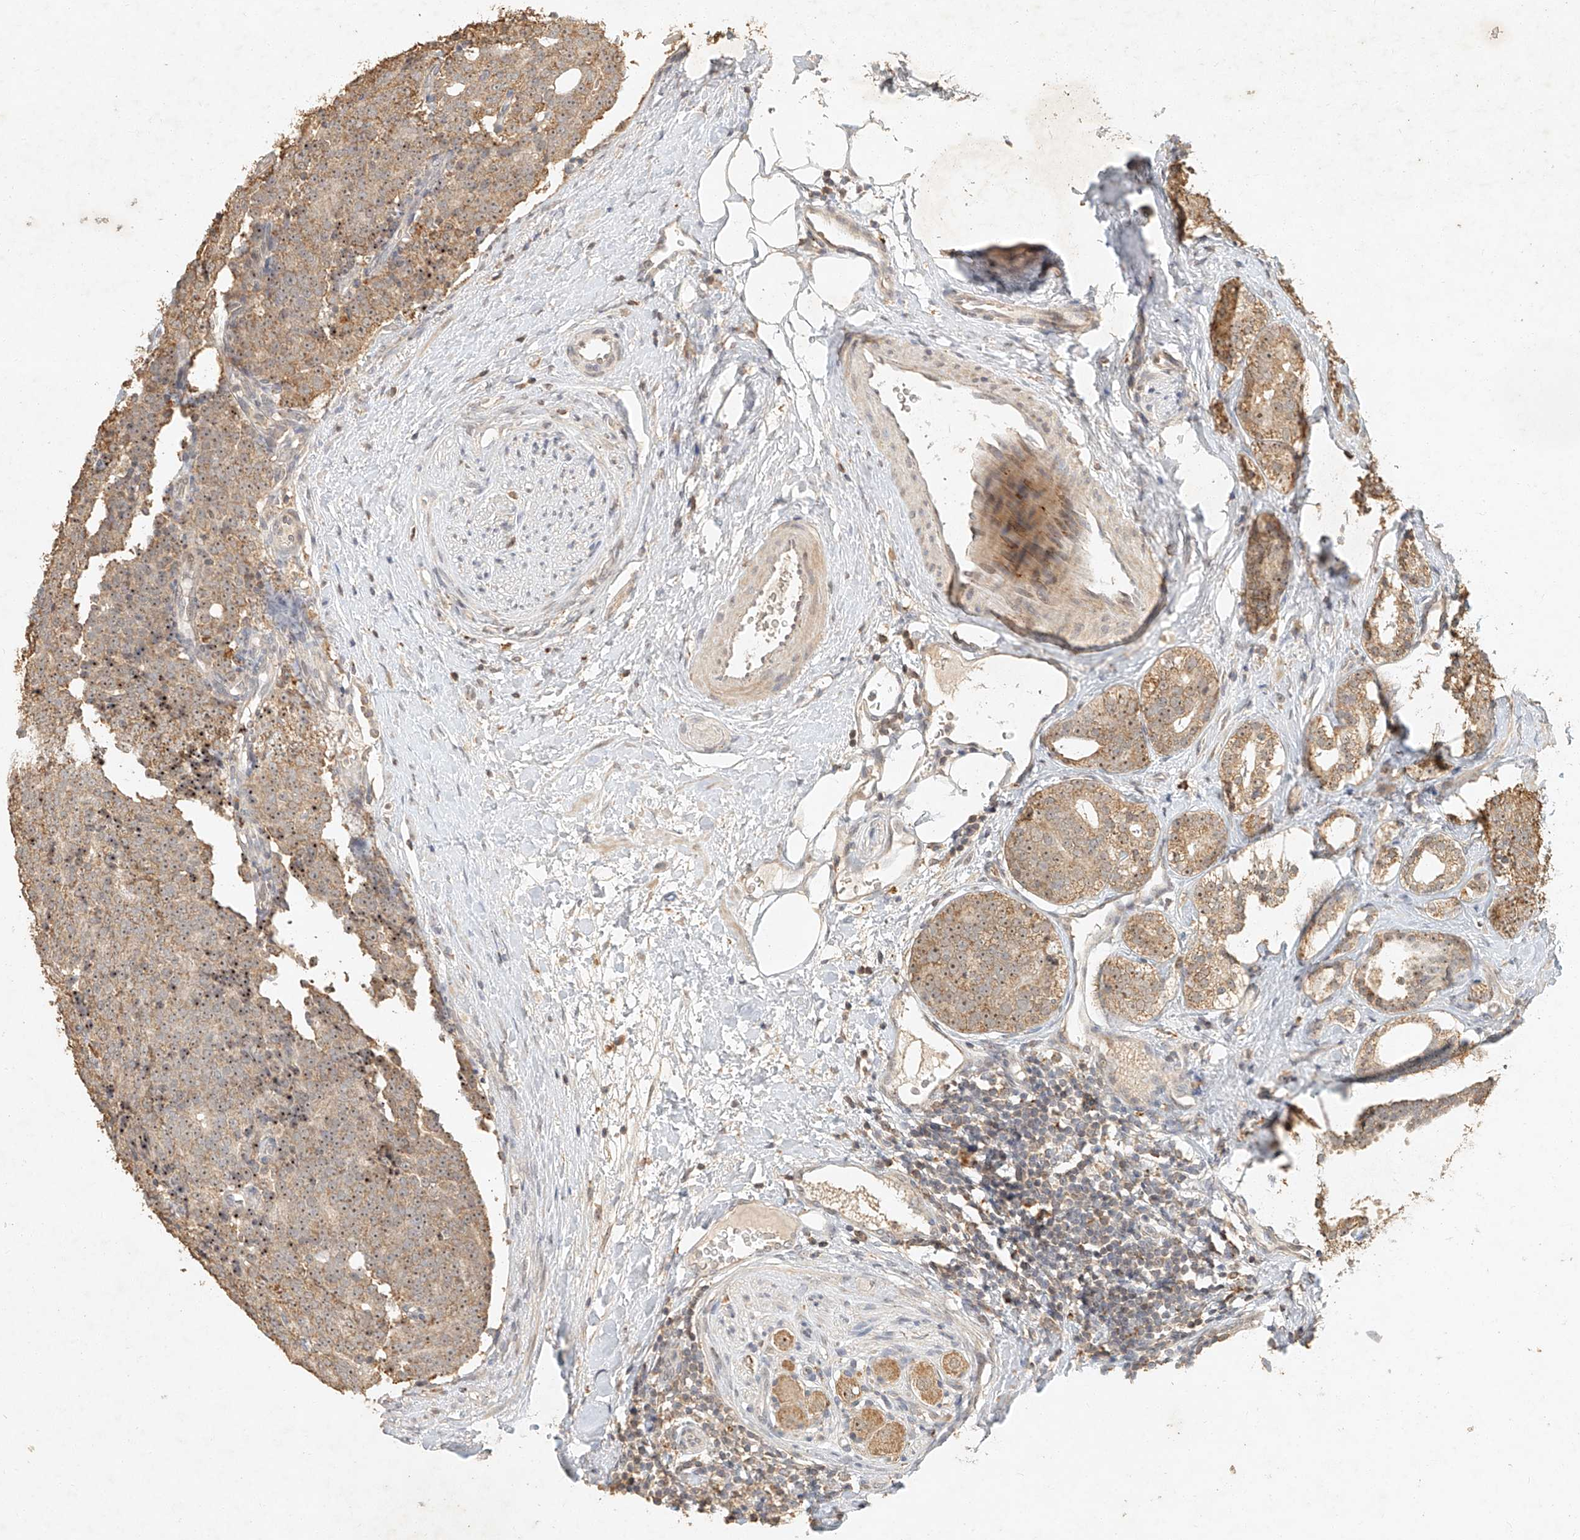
{"staining": {"intensity": "moderate", "quantity": ">75%", "location": "cytoplasmic/membranous,nuclear"}, "tissue": "prostate cancer", "cell_type": "Tumor cells", "image_type": "cancer", "snomed": [{"axis": "morphology", "description": "Adenocarcinoma, High grade"}, {"axis": "topography", "description": "Prostate"}], "caption": "High-grade adenocarcinoma (prostate) stained with a protein marker displays moderate staining in tumor cells.", "gene": "CXorf58", "patient": {"sex": "male", "age": 56}}